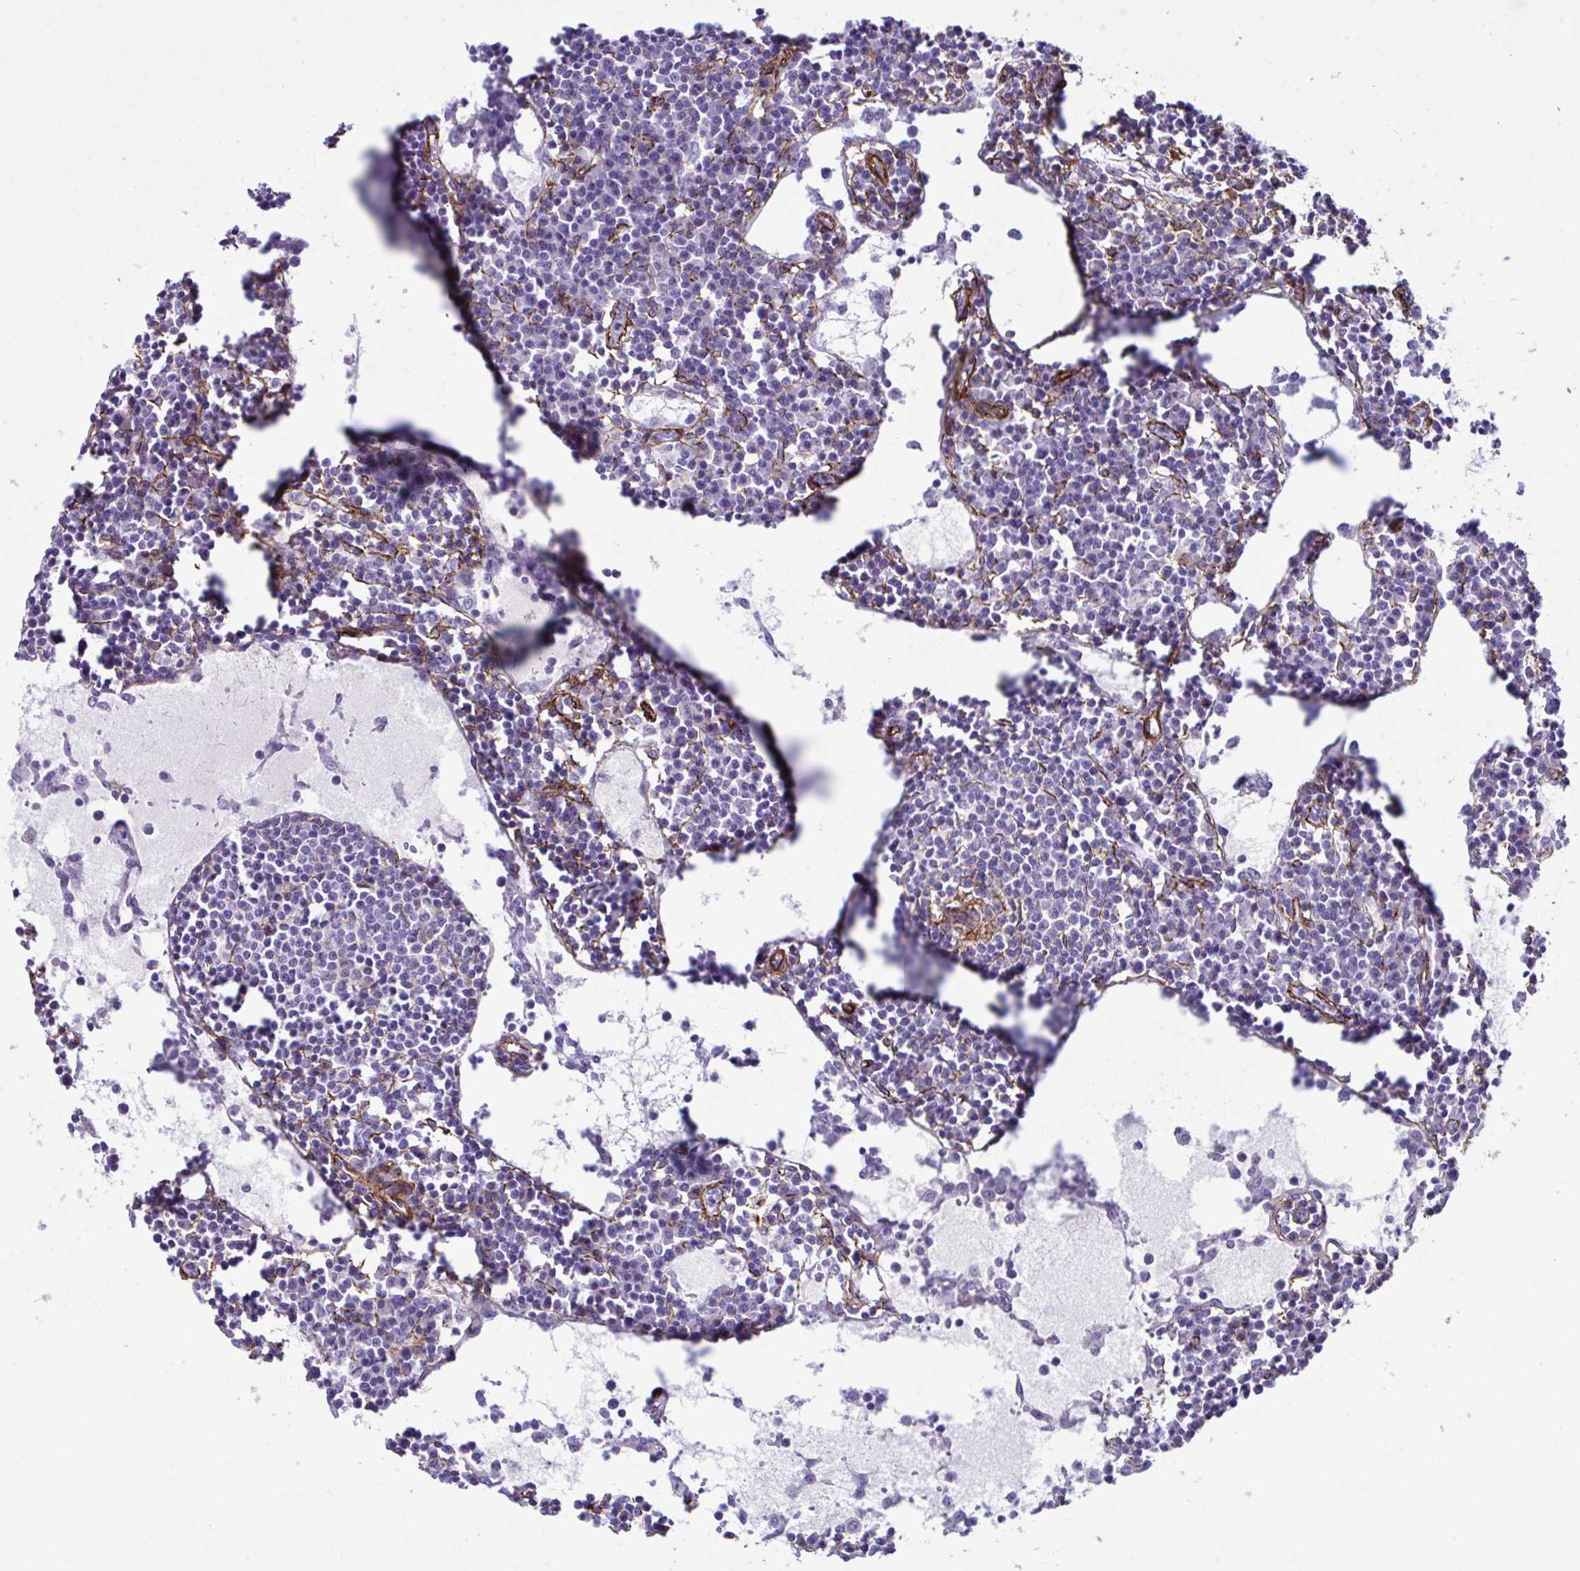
{"staining": {"intensity": "strong", "quantity": "<25%", "location": "cytoplasmic/membranous"}, "tissue": "lymph node", "cell_type": "Germinal center cells", "image_type": "normal", "snomed": [{"axis": "morphology", "description": "Normal tissue, NOS"}, {"axis": "topography", "description": "Lymph node"}], "caption": "High-magnification brightfield microscopy of unremarkable lymph node stained with DAB (brown) and counterstained with hematoxylin (blue). germinal center cells exhibit strong cytoplasmic/membranous expression is identified in approximately<25% of cells. (Brightfield microscopy of DAB IHC at high magnification).", "gene": "SYNPO2L", "patient": {"sex": "female", "age": 78}}